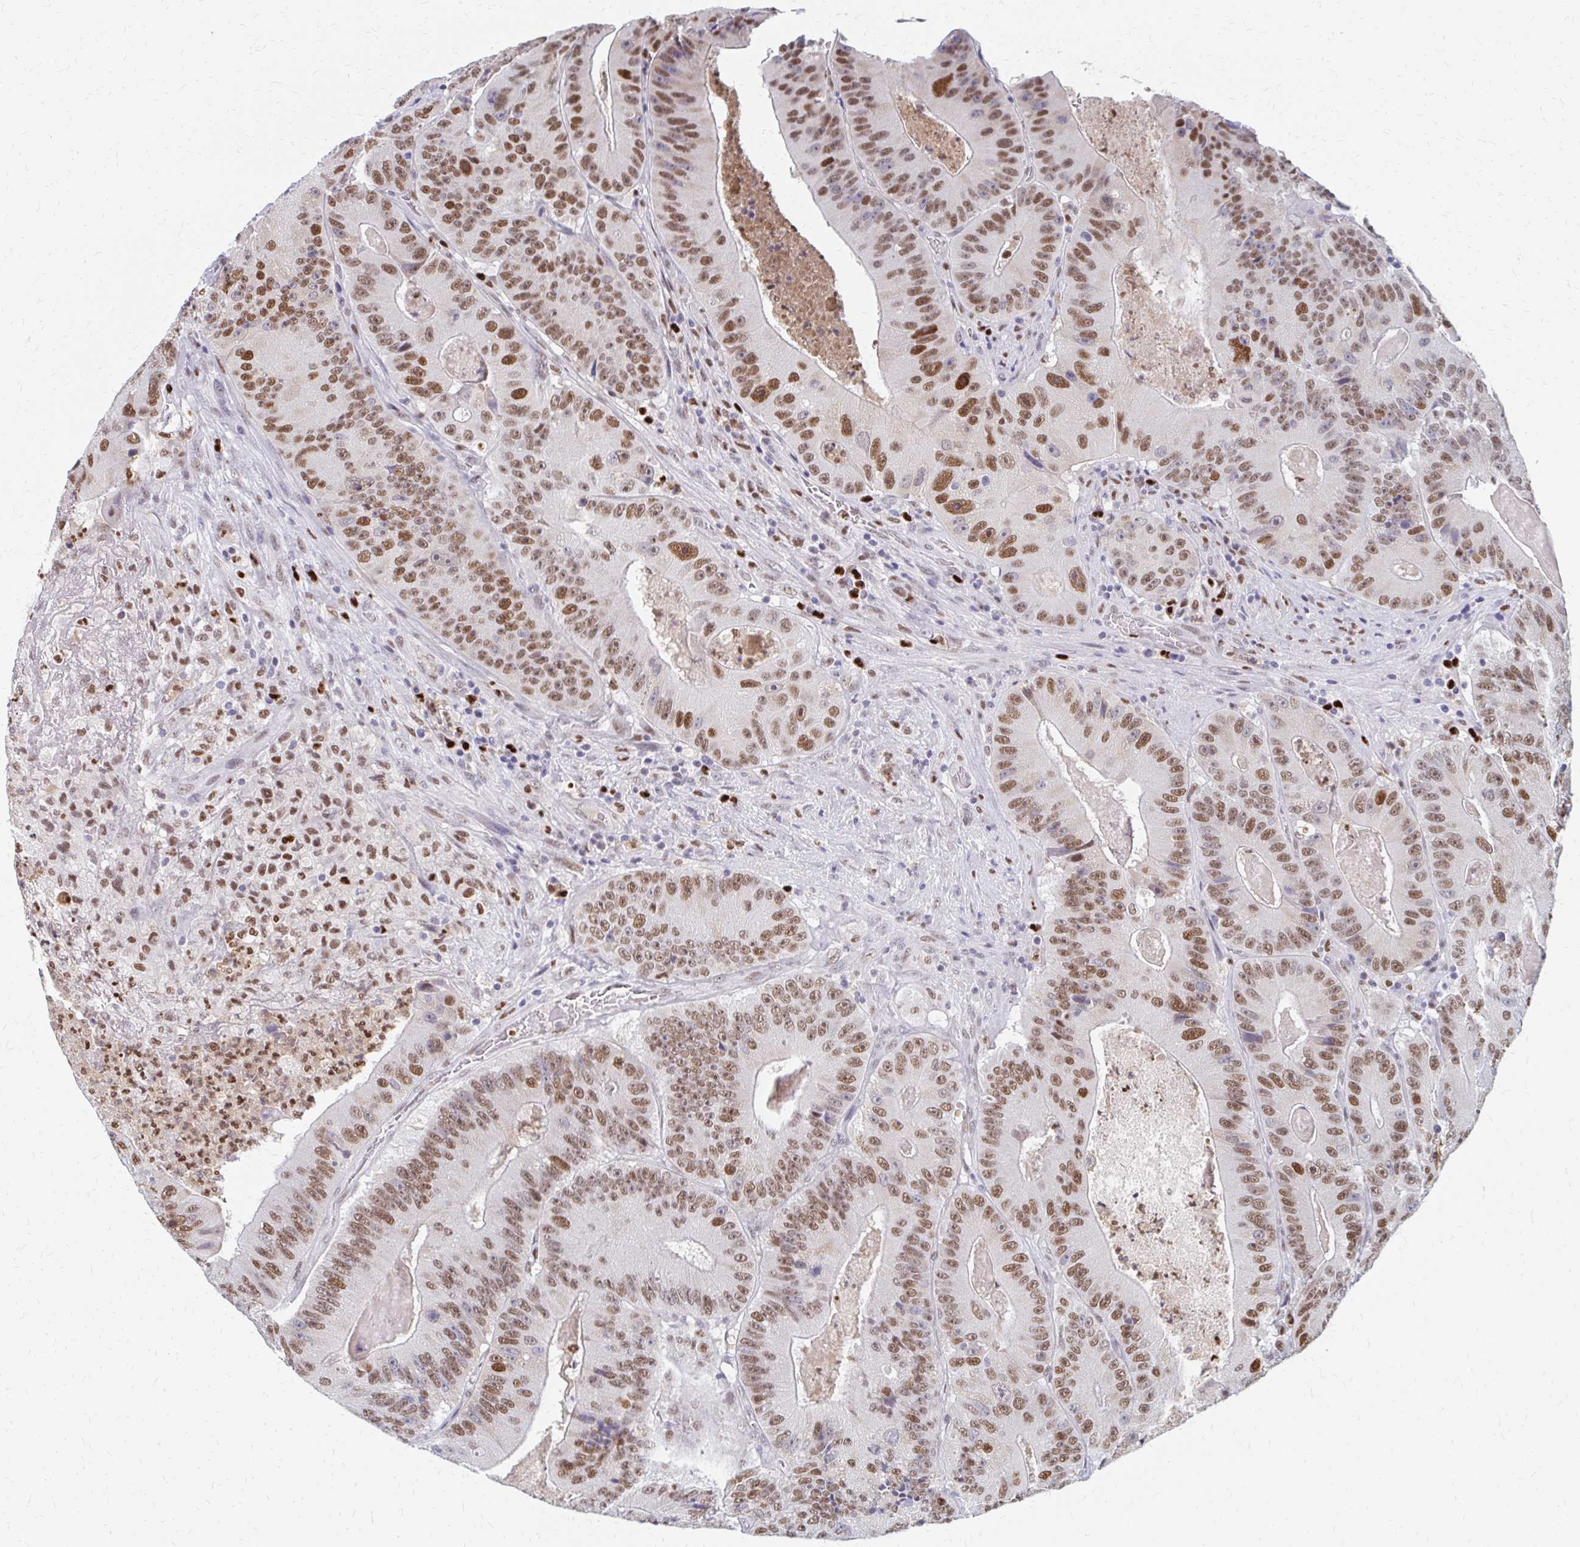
{"staining": {"intensity": "moderate", "quantity": ">75%", "location": "nuclear"}, "tissue": "colorectal cancer", "cell_type": "Tumor cells", "image_type": "cancer", "snomed": [{"axis": "morphology", "description": "Adenocarcinoma, NOS"}, {"axis": "topography", "description": "Colon"}], "caption": "Tumor cells display moderate nuclear positivity in about >75% of cells in colorectal cancer (adenocarcinoma).", "gene": "PLK3", "patient": {"sex": "female", "age": 86}}